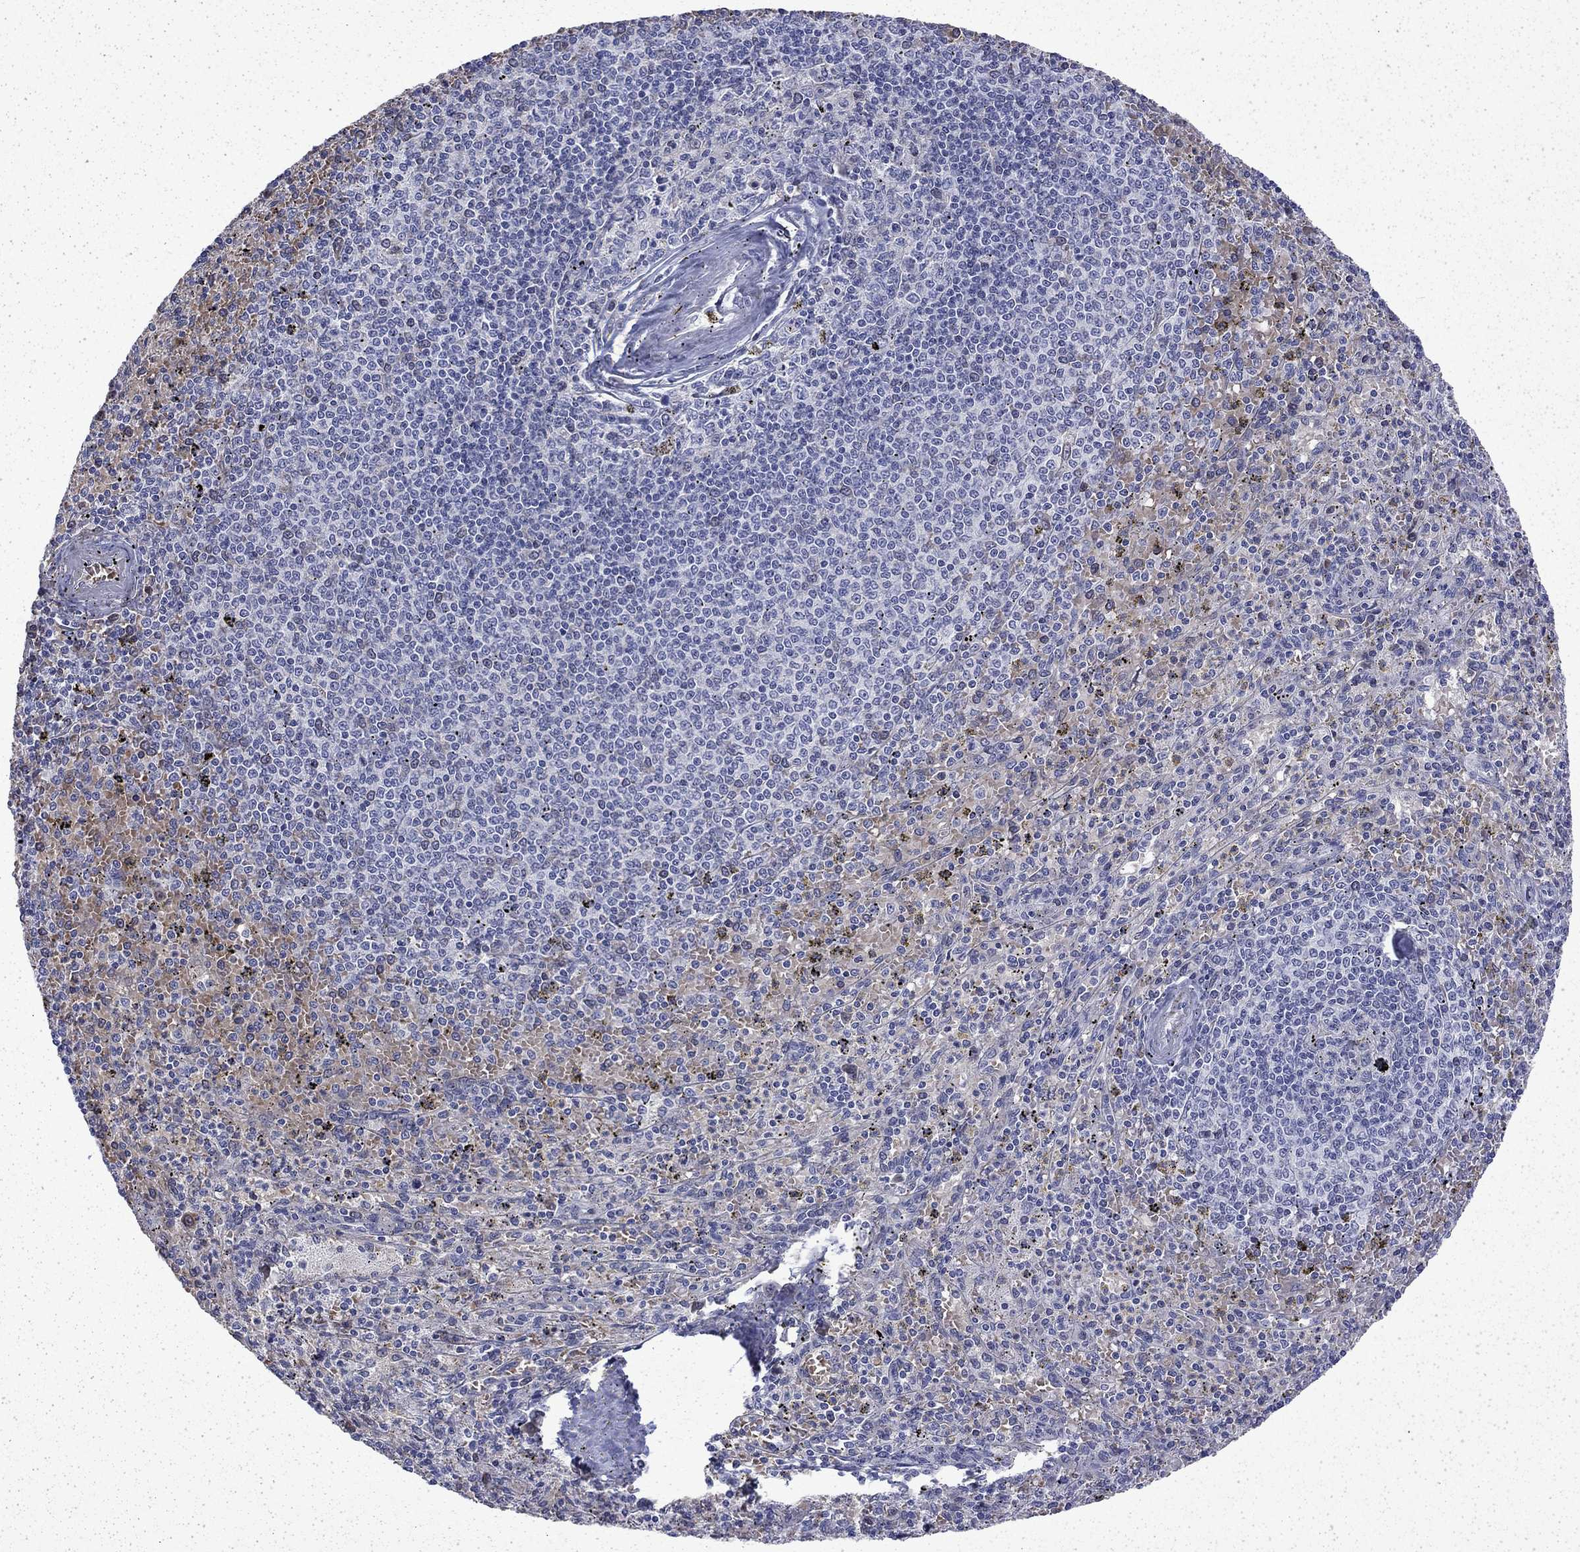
{"staining": {"intensity": "negative", "quantity": "none", "location": "none"}, "tissue": "spleen", "cell_type": "Cells in red pulp", "image_type": "normal", "snomed": [{"axis": "morphology", "description": "Normal tissue, NOS"}, {"axis": "topography", "description": "Spleen"}], "caption": "Spleen was stained to show a protein in brown. There is no significant positivity in cells in red pulp.", "gene": "ENPP6", "patient": {"sex": "male", "age": 60}}